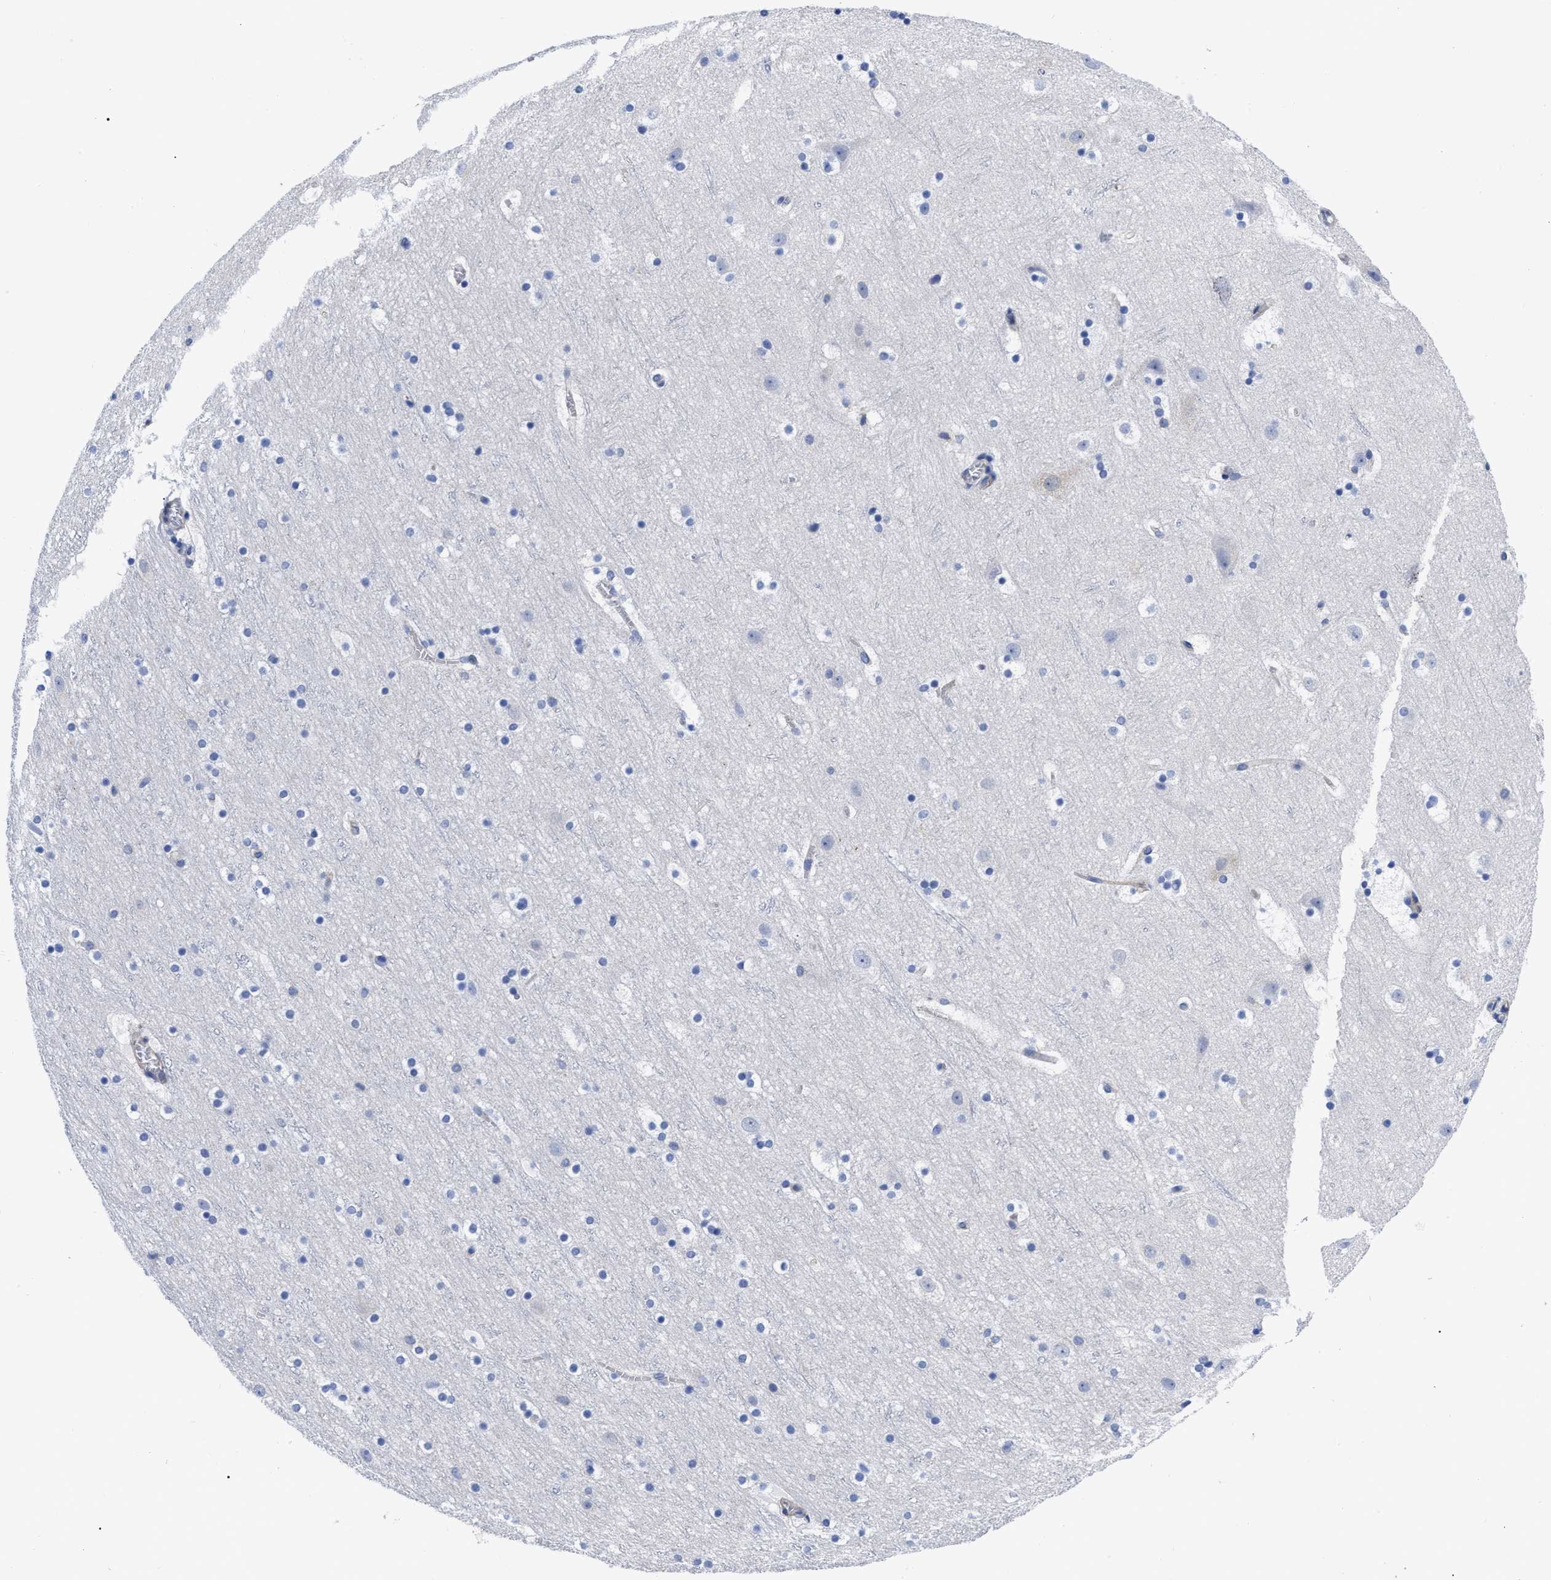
{"staining": {"intensity": "negative", "quantity": "none", "location": "none"}, "tissue": "cerebral cortex", "cell_type": "Endothelial cells", "image_type": "normal", "snomed": [{"axis": "morphology", "description": "Normal tissue, NOS"}, {"axis": "topography", "description": "Cerebral cortex"}], "caption": "The image exhibits no significant expression in endothelial cells of cerebral cortex.", "gene": "IRAG2", "patient": {"sex": "male", "age": 45}}